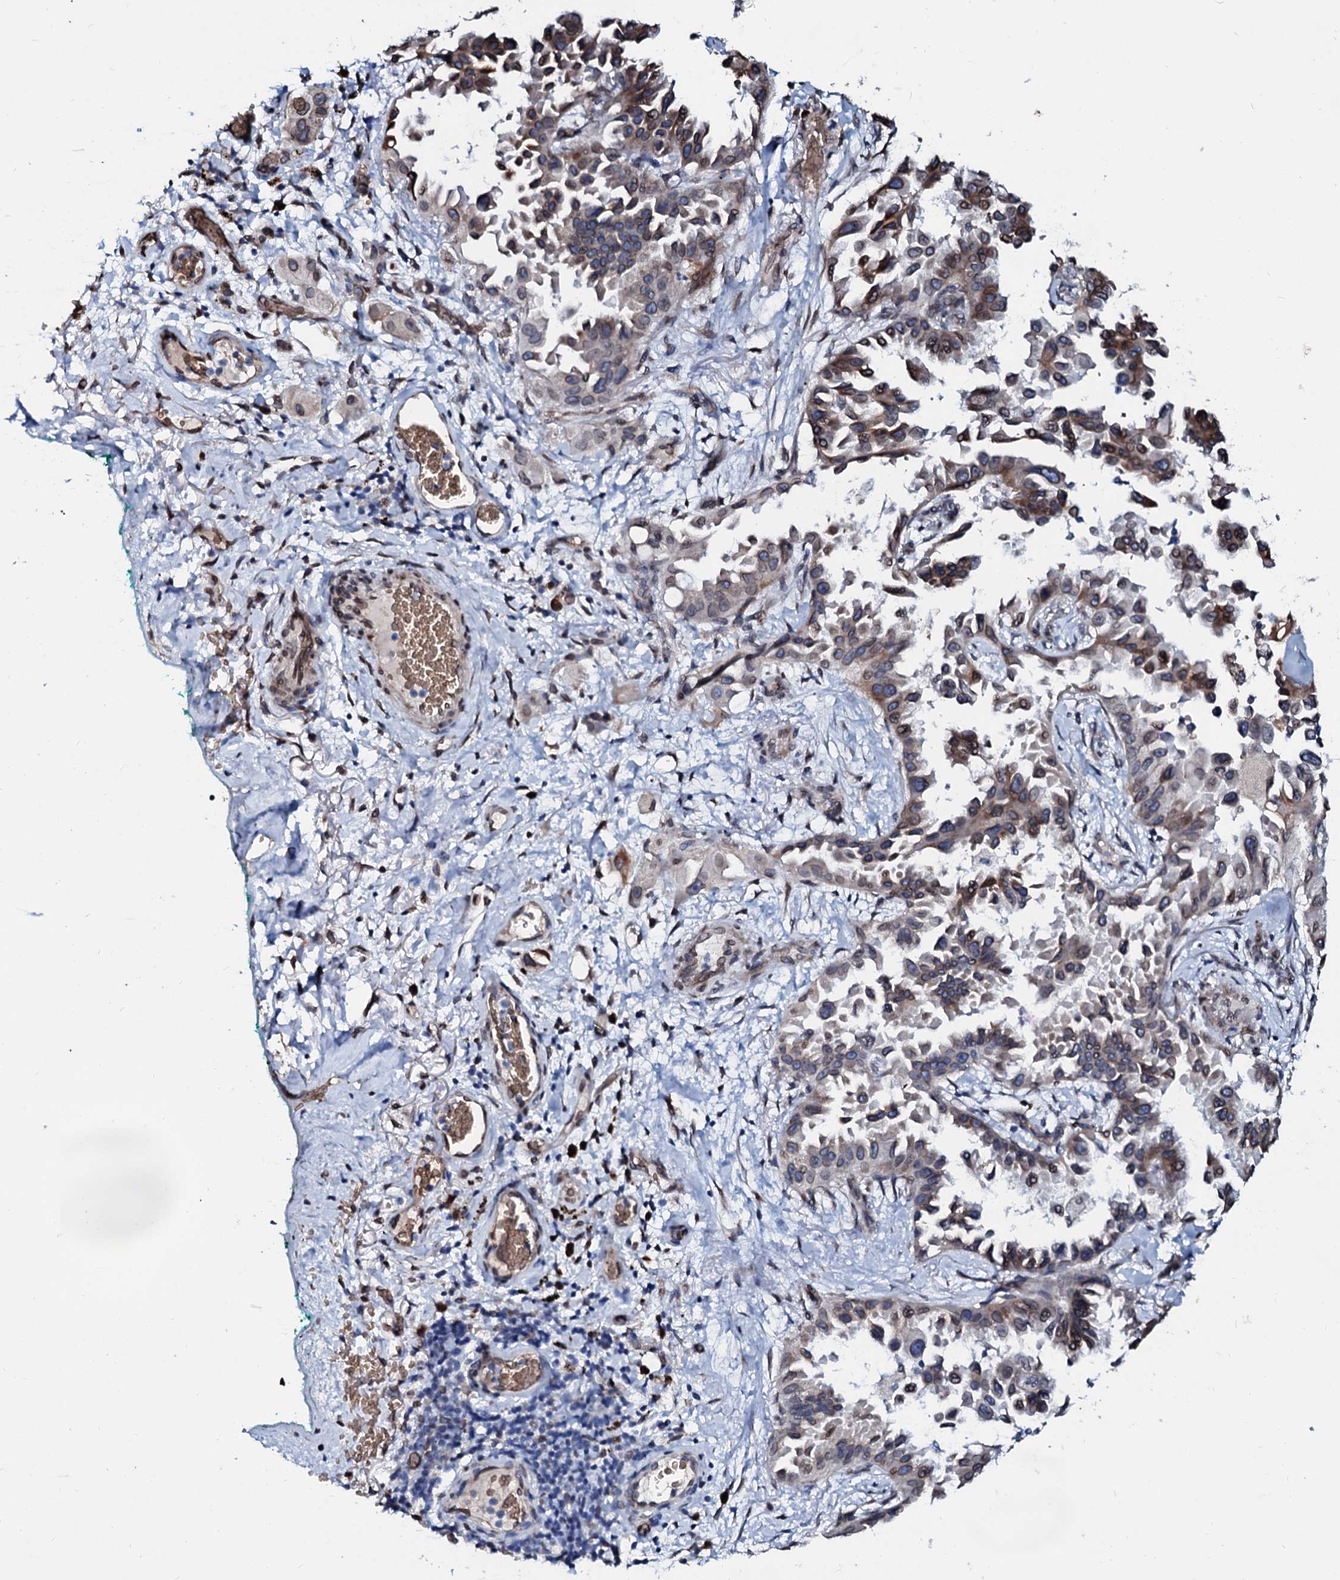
{"staining": {"intensity": "moderate", "quantity": "<25%", "location": "cytoplasmic/membranous,nuclear"}, "tissue": "lung cancer", "cell_type": "Tumor cells", "image_type": "cancer", "snomed": [{"axis": "morphology", "description": "Adenocarcinoma, NOS"}, {"axis": "topography", "description": "Lung"}], "caption": "Human lung cancer (adenocarcinoma) stained with a protein marker demonstrates moderate staining in tumor cells.", "gene": "NRP2", "patient": {"sex": "female", "age": 67}}